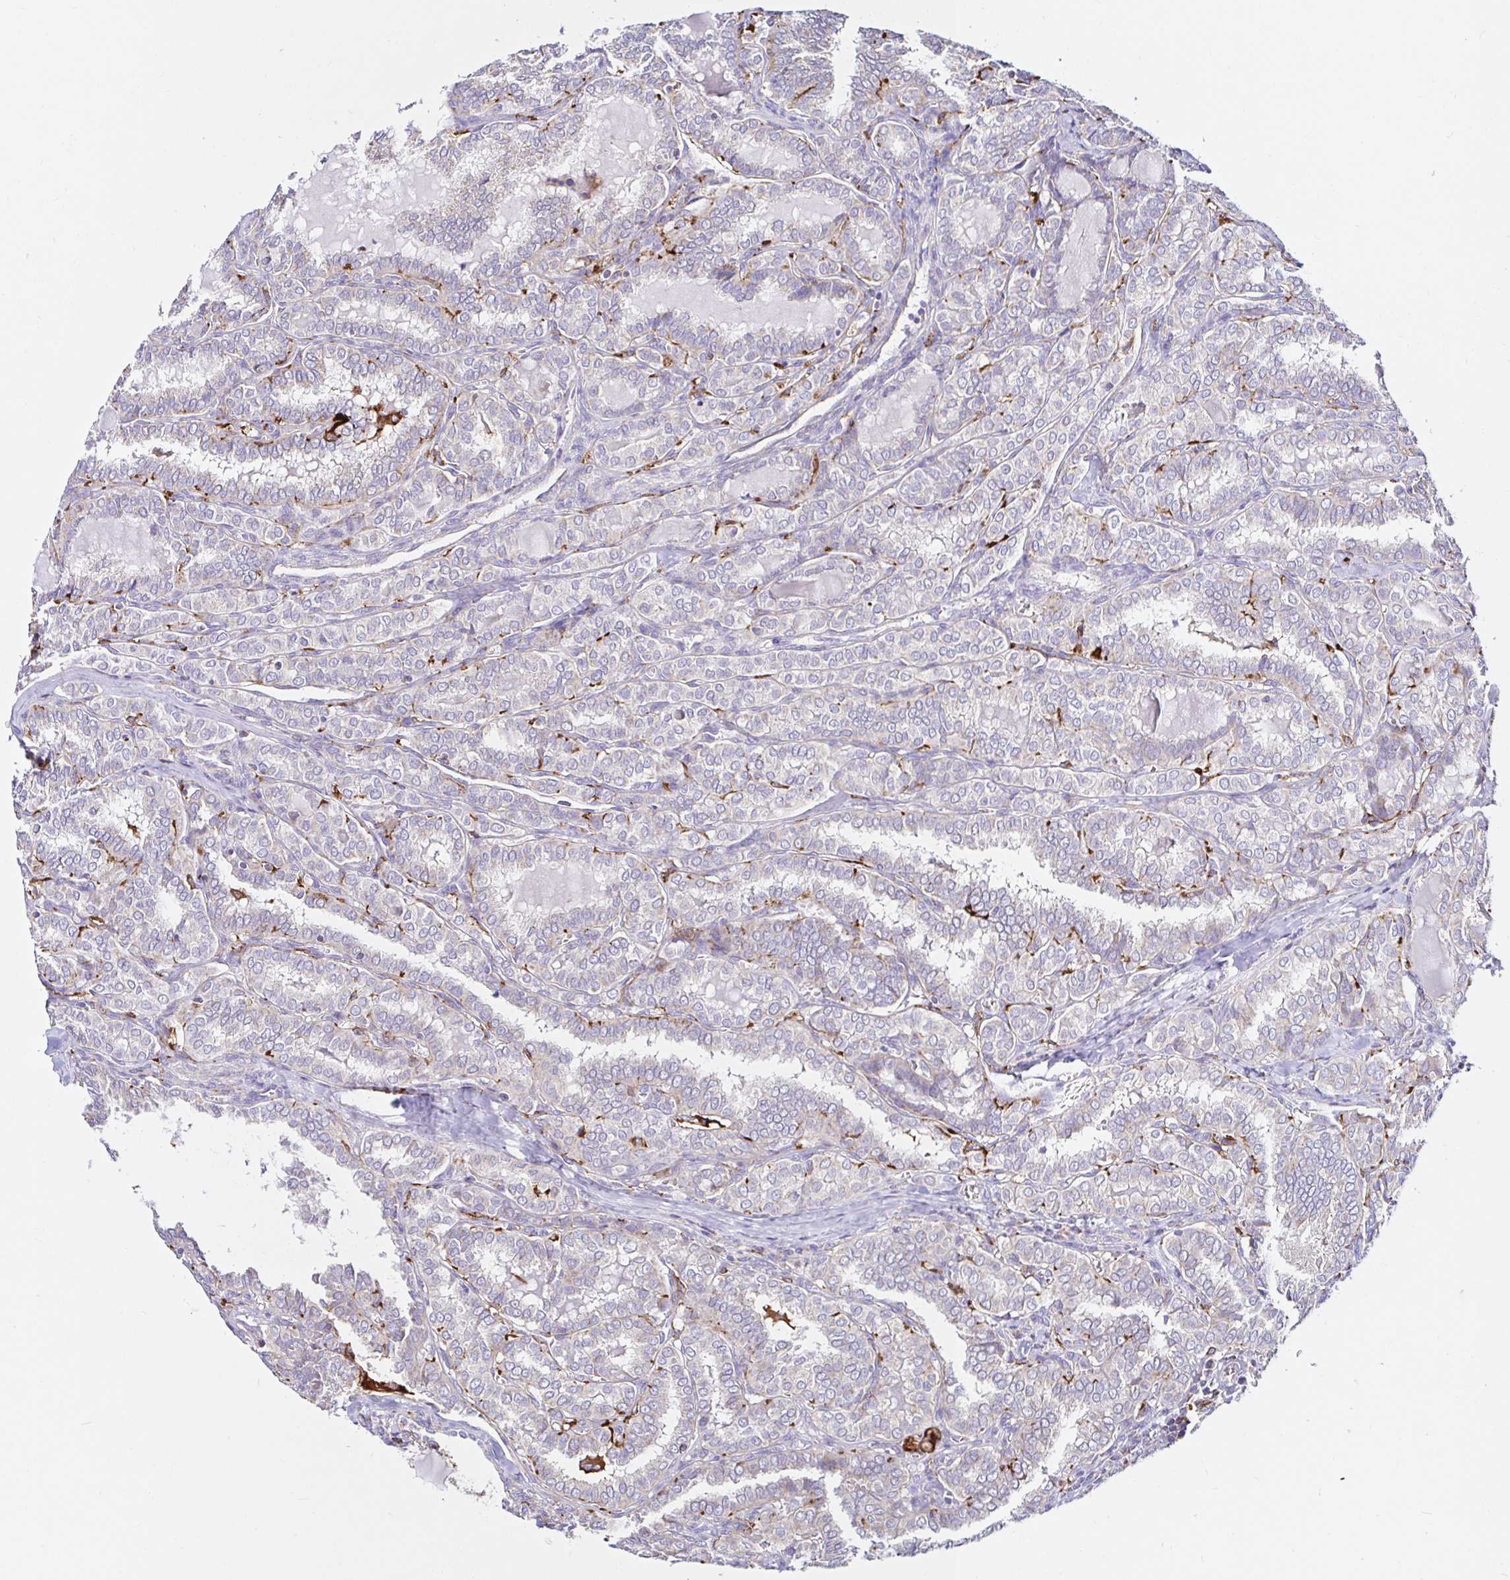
{"staining": {"intensity": "negative", "quantity": "none", "location": "none"}, "tissue": "thyroid cancer", "cell_type": "Tumor cells", "image_type": "cancer", "snomed": [{"axis": "morphology", "description": "Papillary adenocarcinoma, NOS"}, {"axis": "topography", "description": "Thyroid gland"}], "caption": "IHC image of neoplastic tissue: papillary adenocarcinoma (thyroid) stained with DAB (3,3'-diaminobenzidine) demonstrates no significant protein expression in tumor cells.", "gene": "MSR1", "patient": {"sex": "female", "age": 30}}